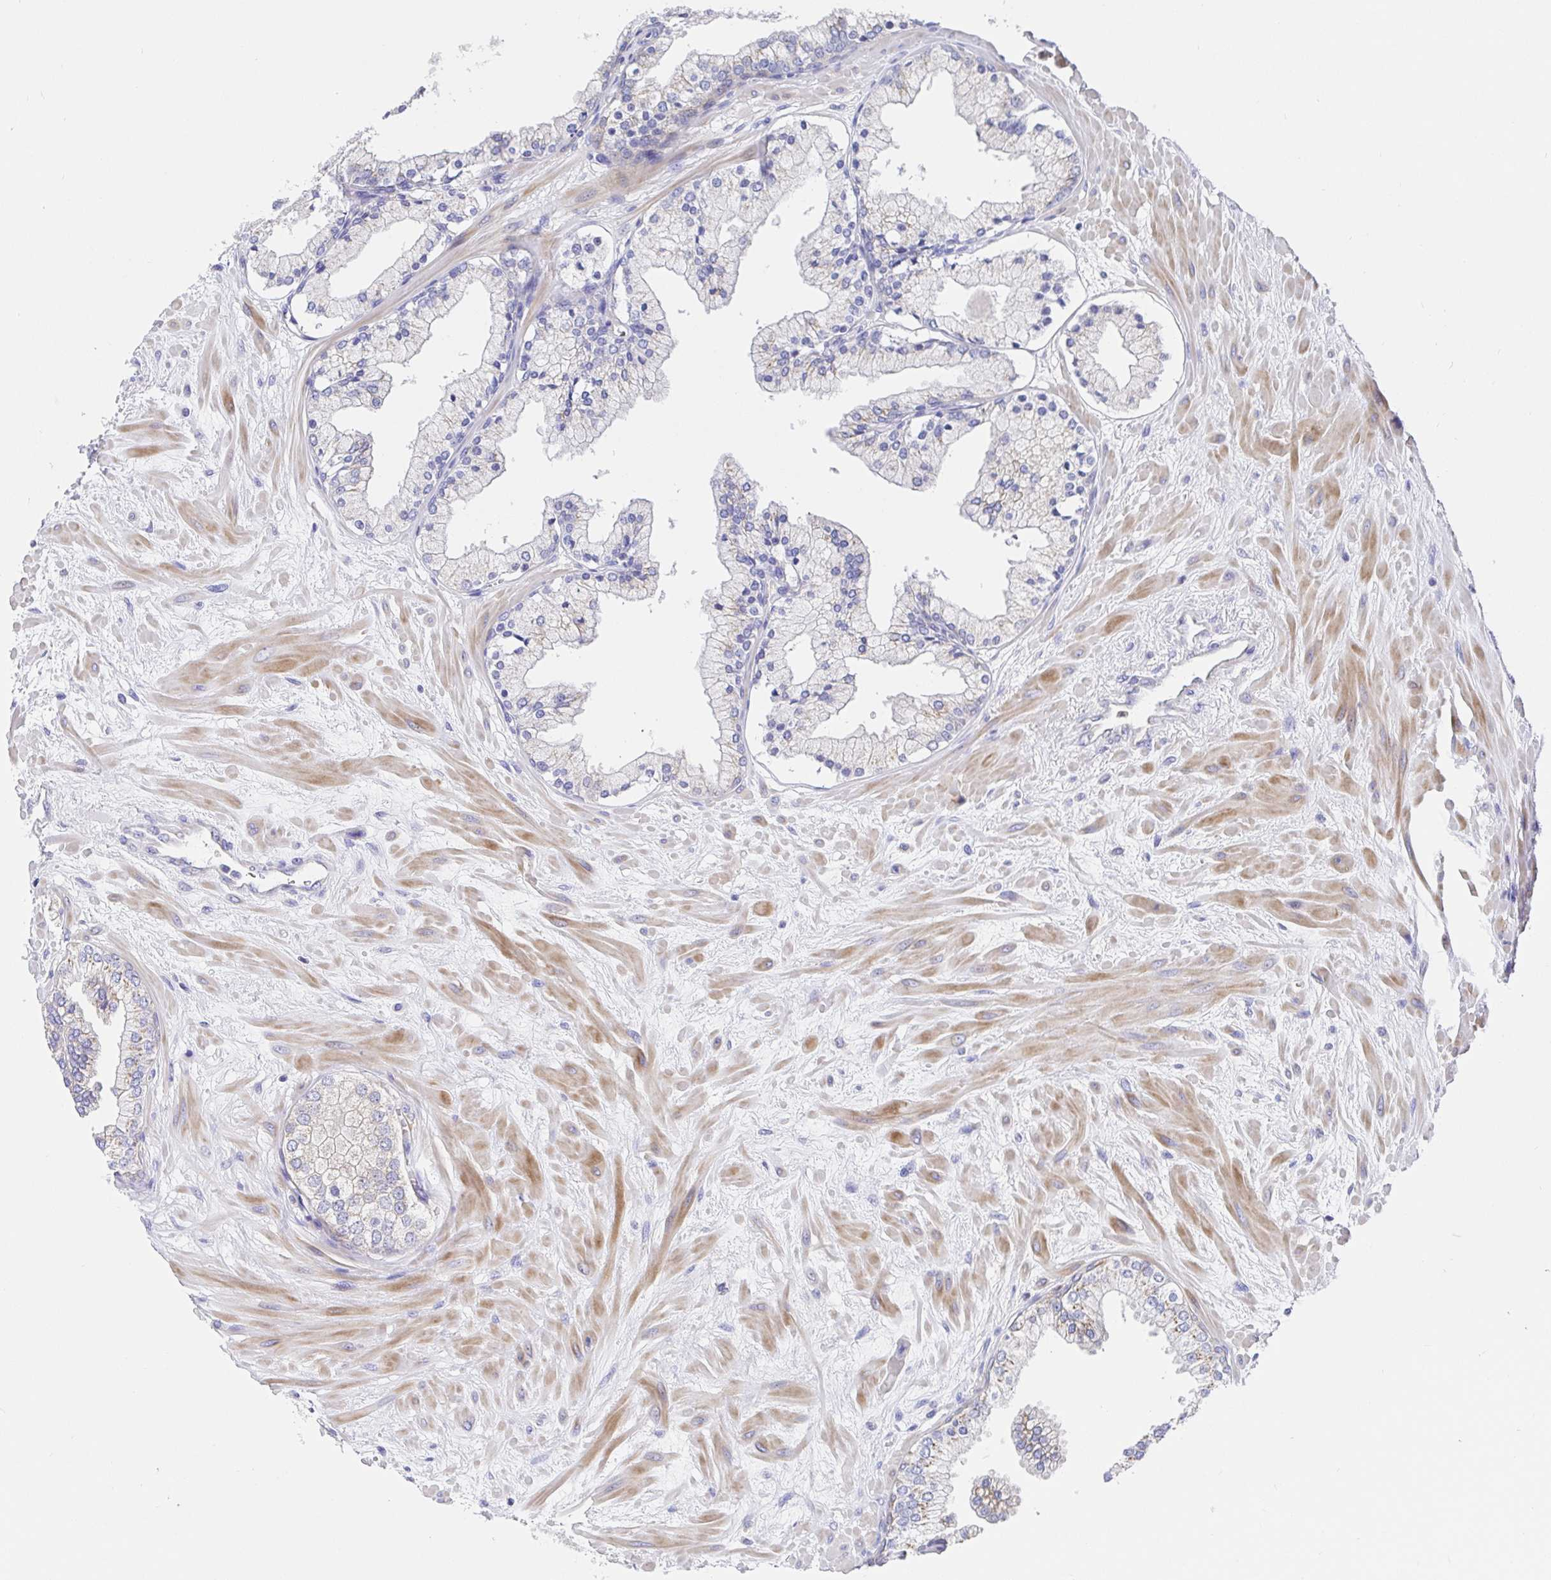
{"staining": {"intensity": "moderate", "quantity": "<25%", "location": "cytoplasmic/membranous"}, "tissue": "prostate", "cell_type": "Glandular cells", "image_type": "normal", "snomed": [{"axis": "morphology", "description": "Normal tissue, NOS"}, {"axis": "topography", "description": "Prostate"}, {"axis": "topography", "description": "Peripheral nerve tissue"}], "caption": "Protein expression analysis of benign human prostate reveals moderate cytoplasmic/membranous expression in approximately <25% of glandular cells.", "gene": "GOLGA1", "patient": {"sex": "male", "age": 61}}